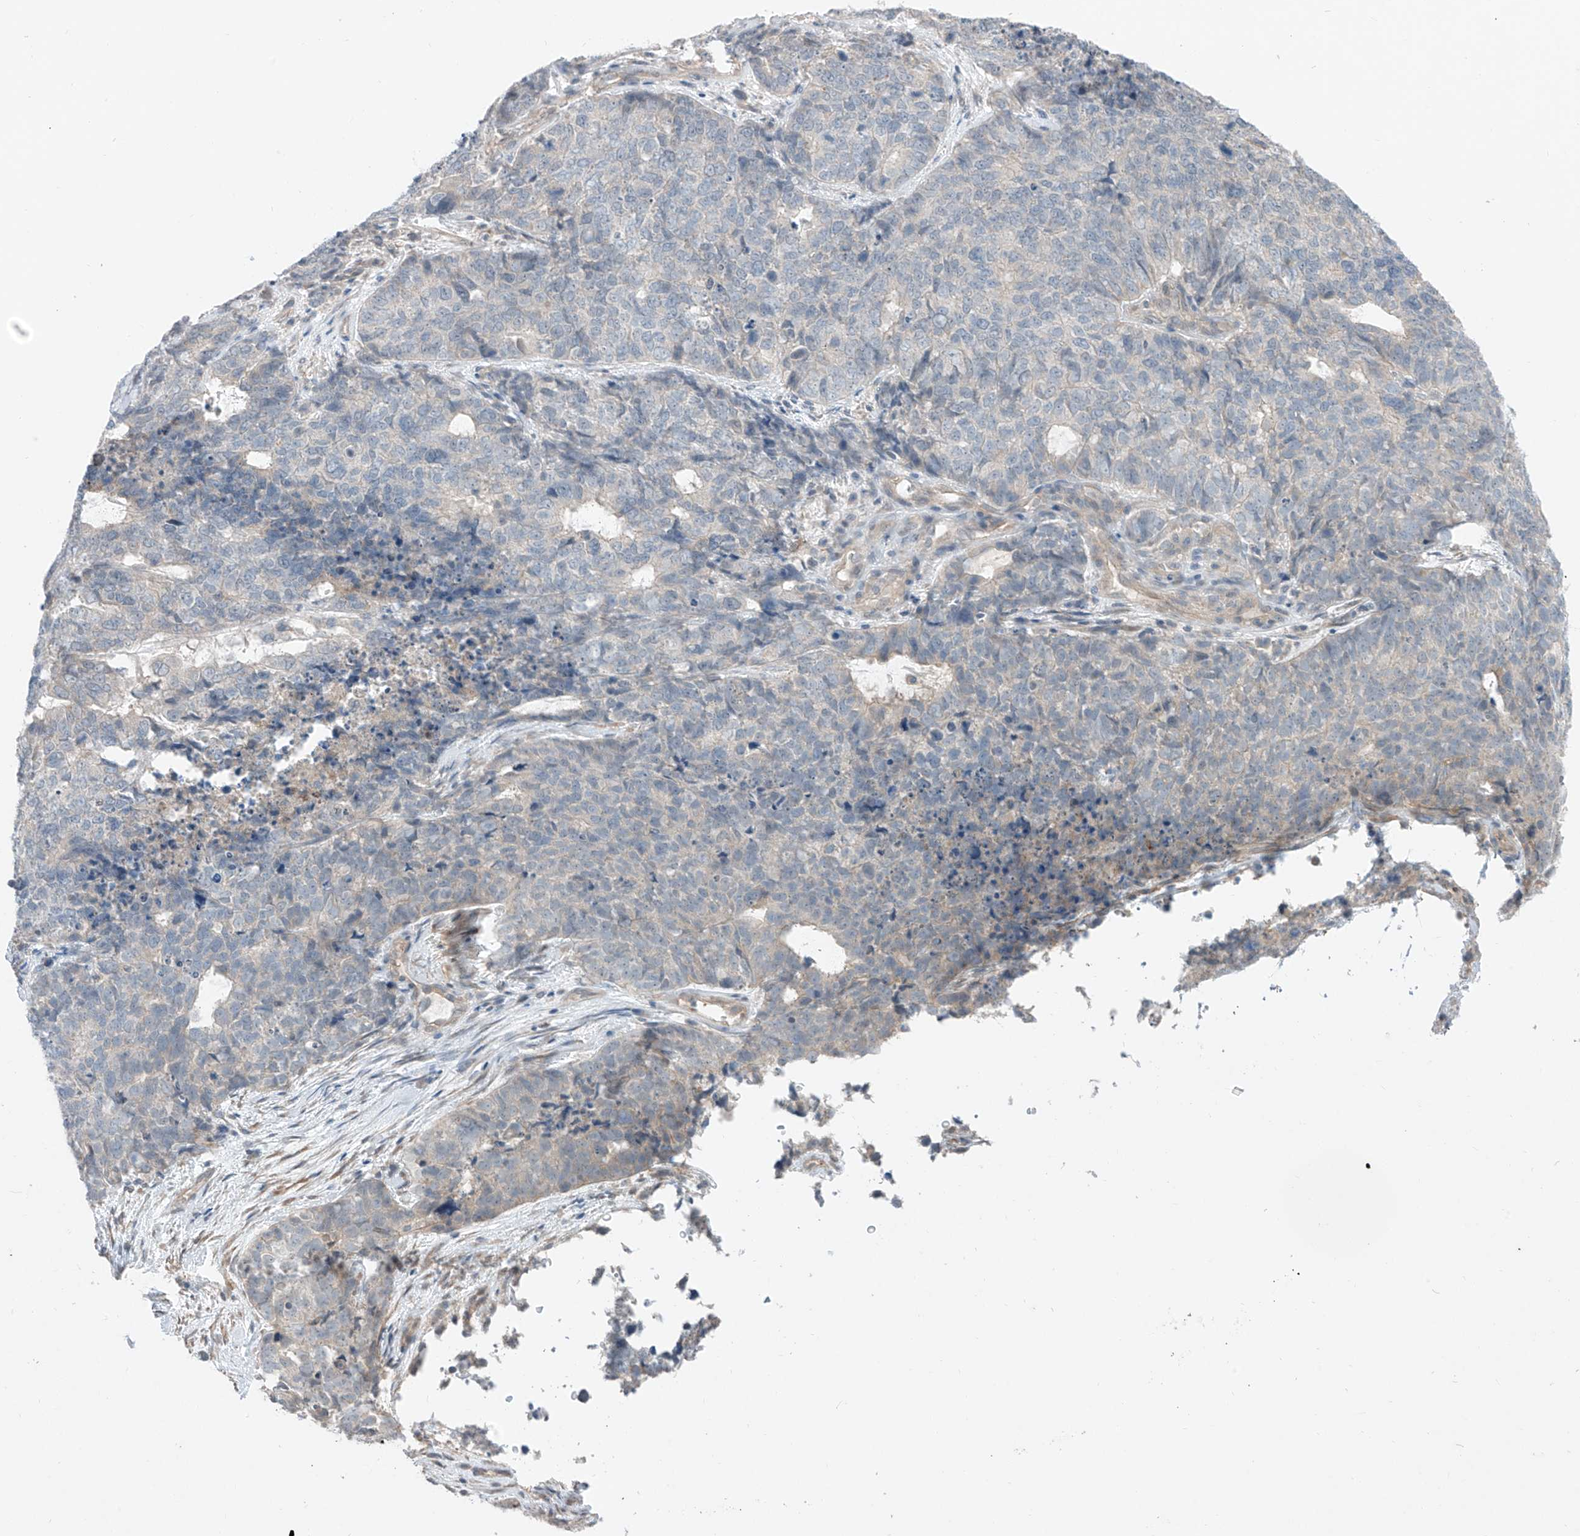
{"staining": {"intensity": "negative", "quantity": "none", "location": "none"}, "tissue": "cervical cancer", "cell_type": "Tumor cells", "image_type": "cancer", "snomed": [{"axis": "morphology", "description": "Squamous cell carcinoma, NOS"}, {"axis": "topography", "description": "Cervix"}], "caption": "Immunohistochemistry photomicrograph of neoplastic tissue: cervical squamous cell carcinoma stained with DAB (3,3'-diaminobenzidine) reveals no significant protein staining in tumor cells.", "gene": "ABLIM2", "patient": {"sex": "female", "age": 63}}